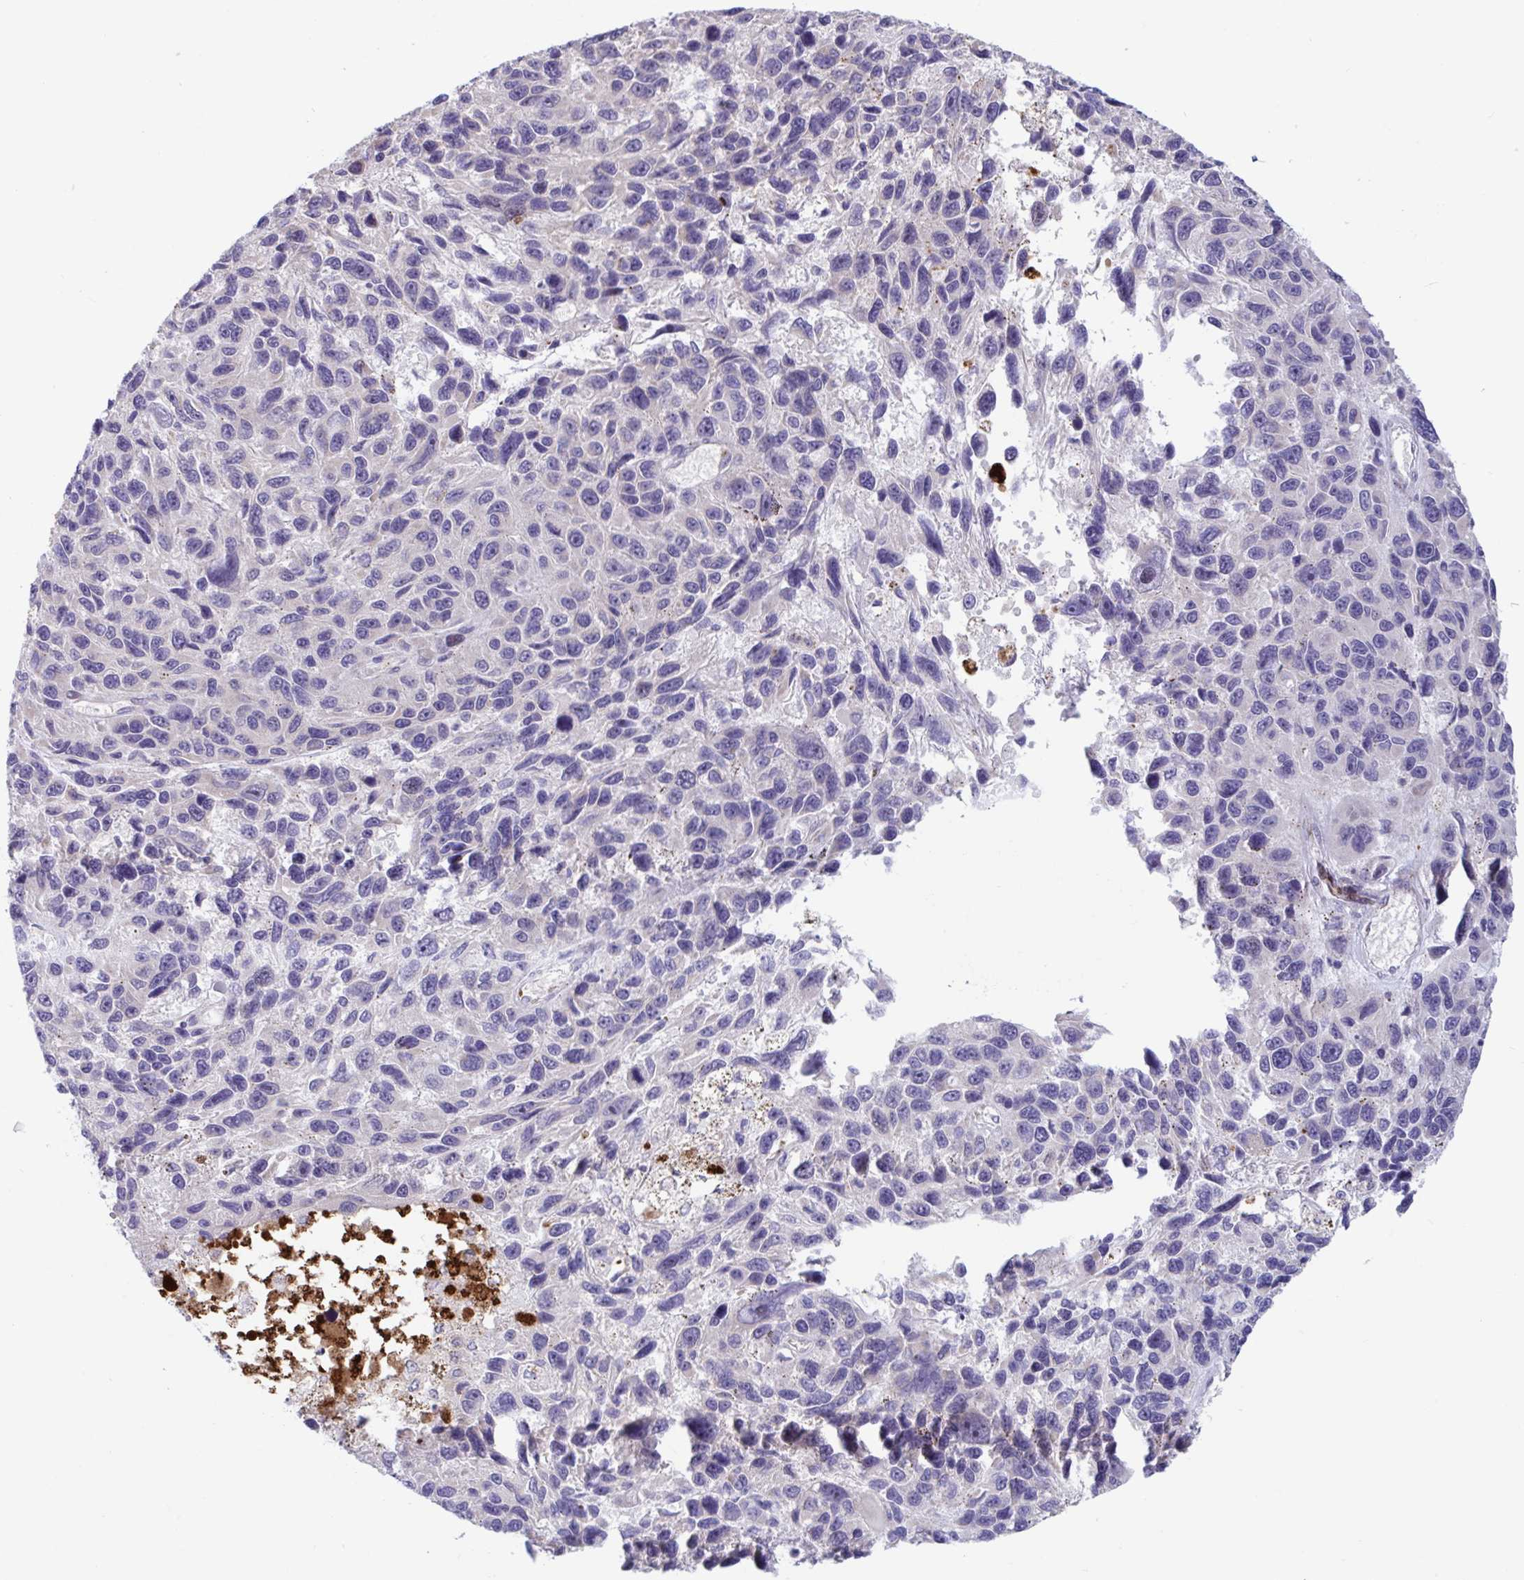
{"staining": {"intensity": "negative", "quantity": "none", "location": "none"}, "tissue": "melanoma", "cell_type": "Tumor cells", "image_type": "cancer", "snomed": [{"axis": "morphology", "description": "Malignant melanoma, NOS"}, {"axis": "topography", "description": "Skin"}], "caption": "A histopathology image of human melanoma is negative for staining in tumor cells.", "gene": "IL37", "patient": {"sex": "male", "age": 53}}